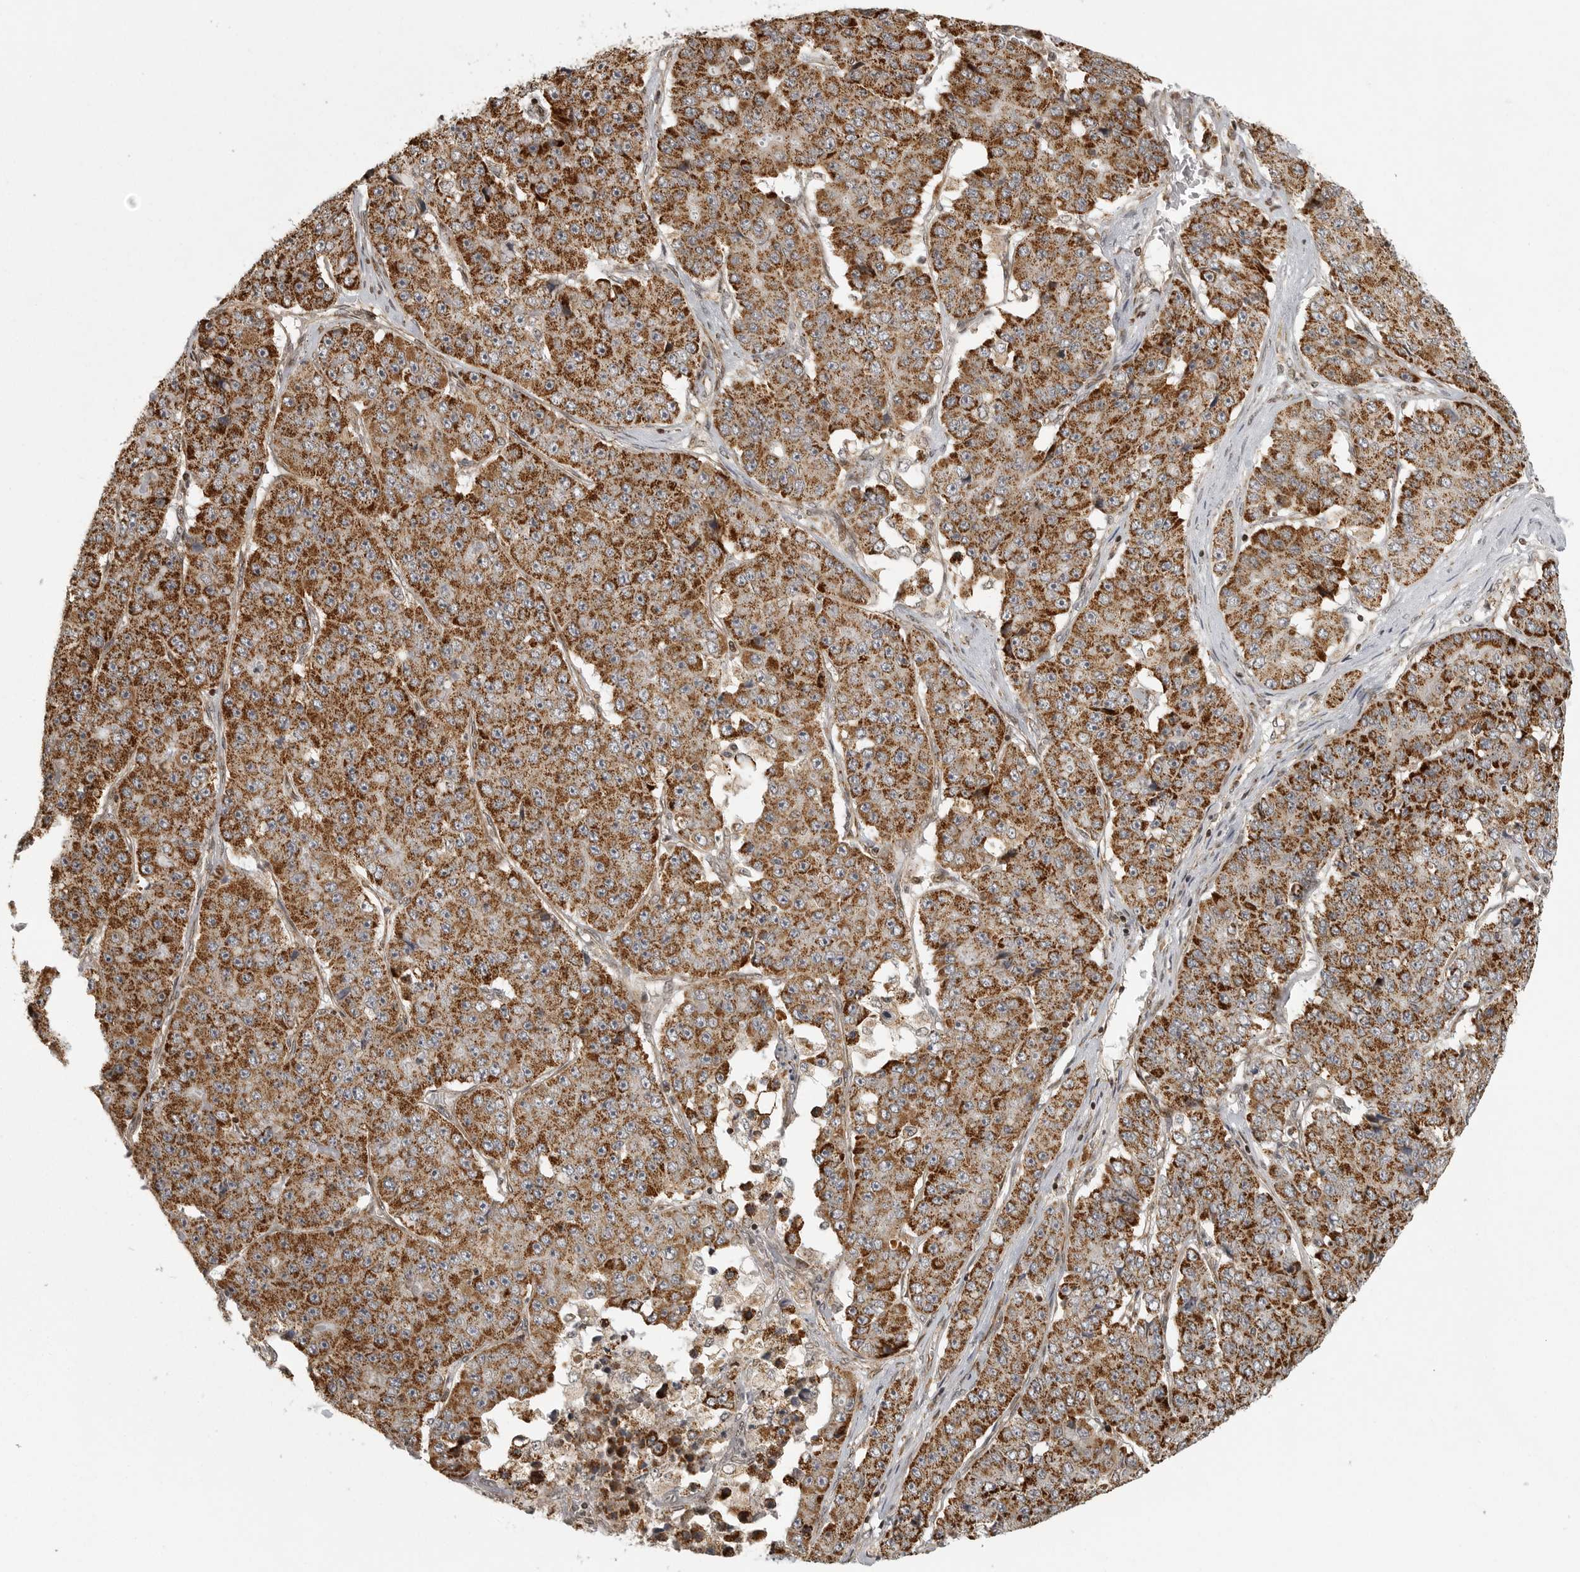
{"staining": {"intensity": "strong", "quantity": ">75%", "location": "cytoplasmic/membranous"}, "tissue": "pancreatic cancer", "cell_type": "Tumor cells", "image_type": "cancer", "snomed": [{"axis": "morphology", "description": "Adenocarcinoma, NOS"}, {"axis": "topography", "description": "Pancreas"}], "caption": "Protein staining shows strong cytoplasmic/membranous positivity in approximately >75% of tumor cells in adenocarcinoma (pancreatic). The staining was performed using DAB (3,3'-diaminobenzidine), with brown indicating positive protein expression. Nuclei are stained blue with hematoxylin.", "gene": "NARS2", "patient": {"sex": "male", "age": 50}}